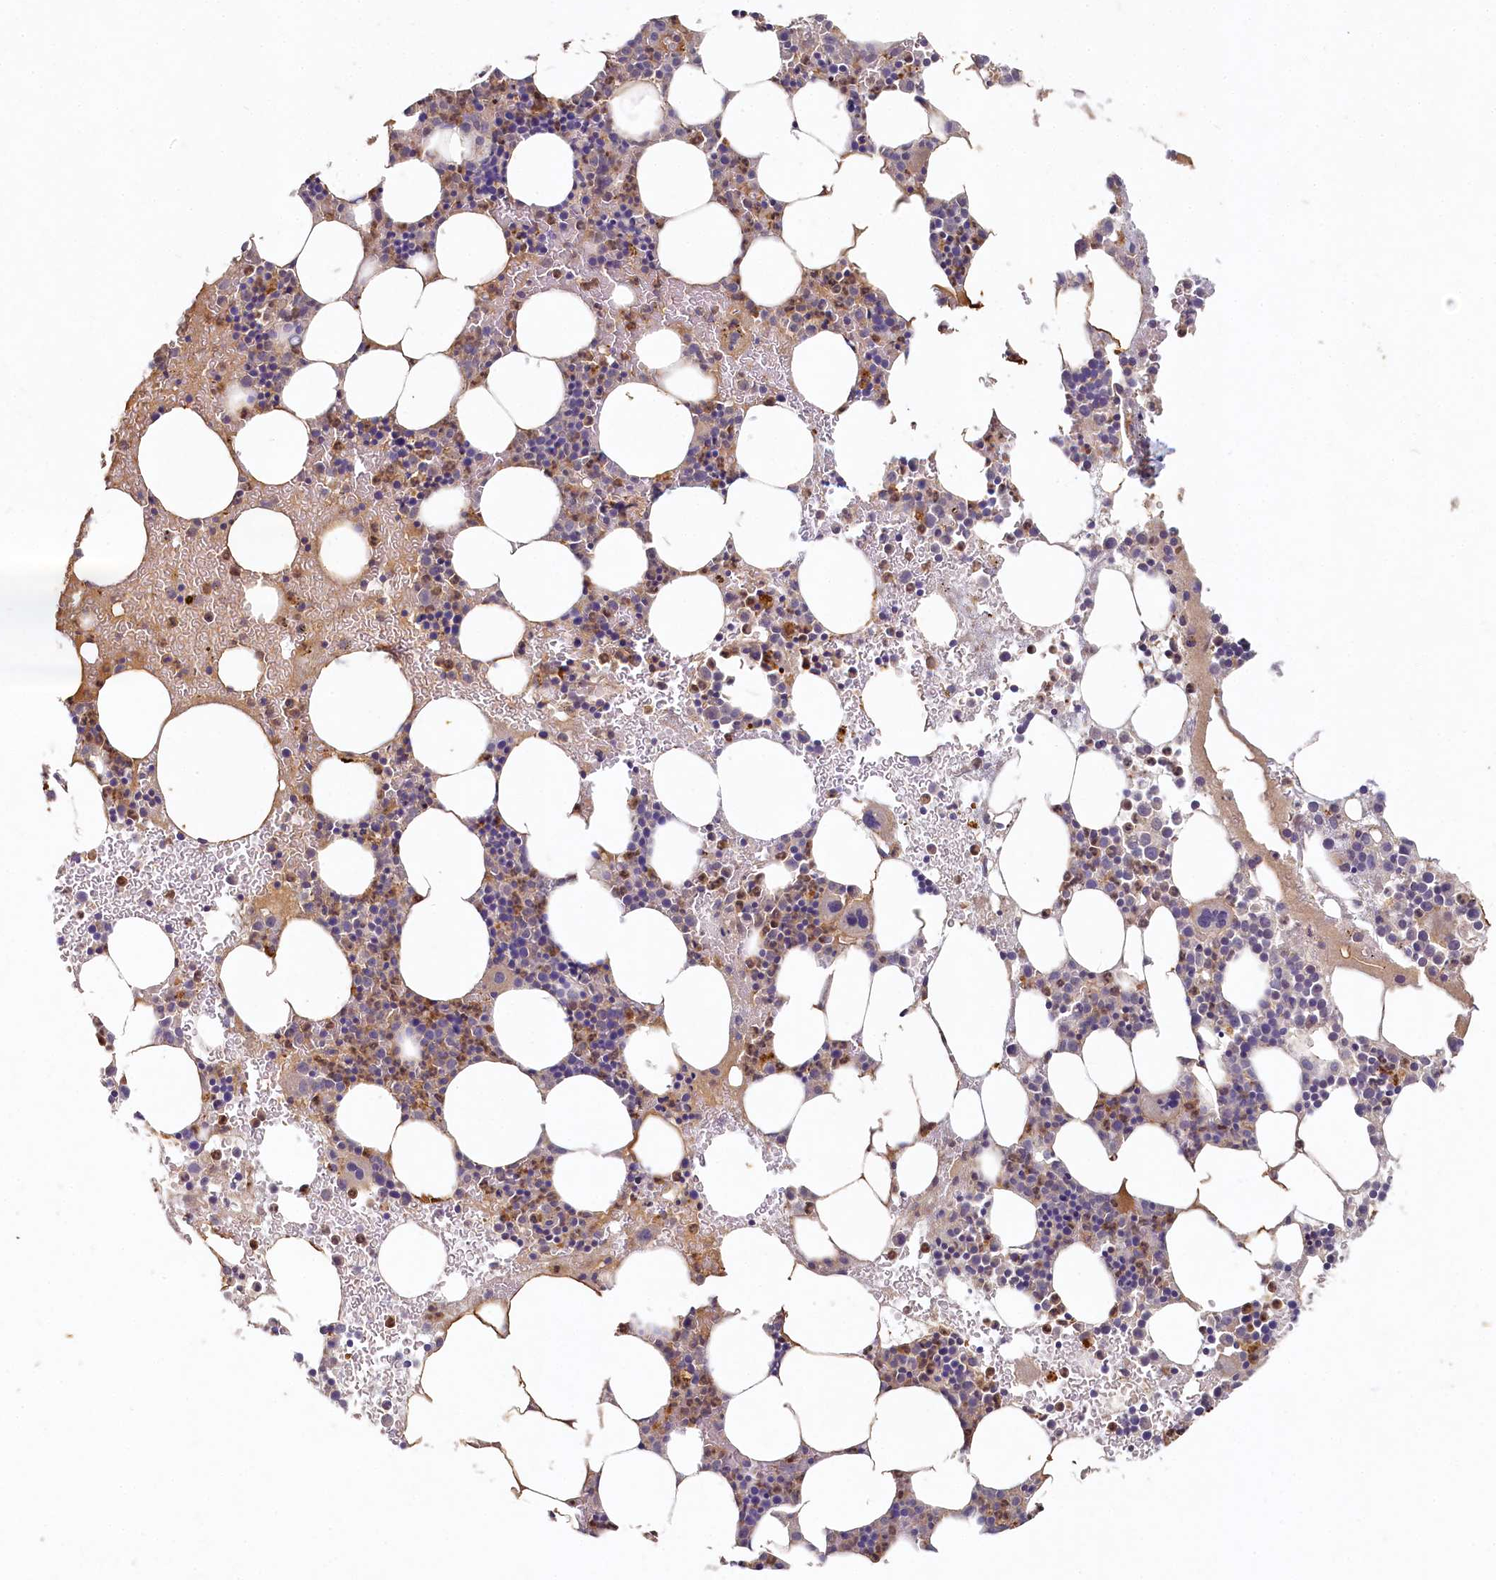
{"staining": {"intensity": "weak", "quantity": "<25%", "location": "cytoplasmic/membranous"}, "tissue": "bone marrow", "cell_type": "Hematopoietic cells", "image_type": "normal", "snomed": [{"axis": "morphology", "description": "Normal tissue, NOS"}, {"axis": "topography", "description": "Bone marrow"}], "caption": "Immunohistochemistry (IHC) photomicrograph of normal bone marrow: human bone marrow stained with DAB shows no significant protein positivity in hematopoietic cells. (Brightfield microscopy of DAB immunohistochemistry (IHC) at high magnification).", "gene": "HERC3", "patient": {"sex": "female", "age": 76}}